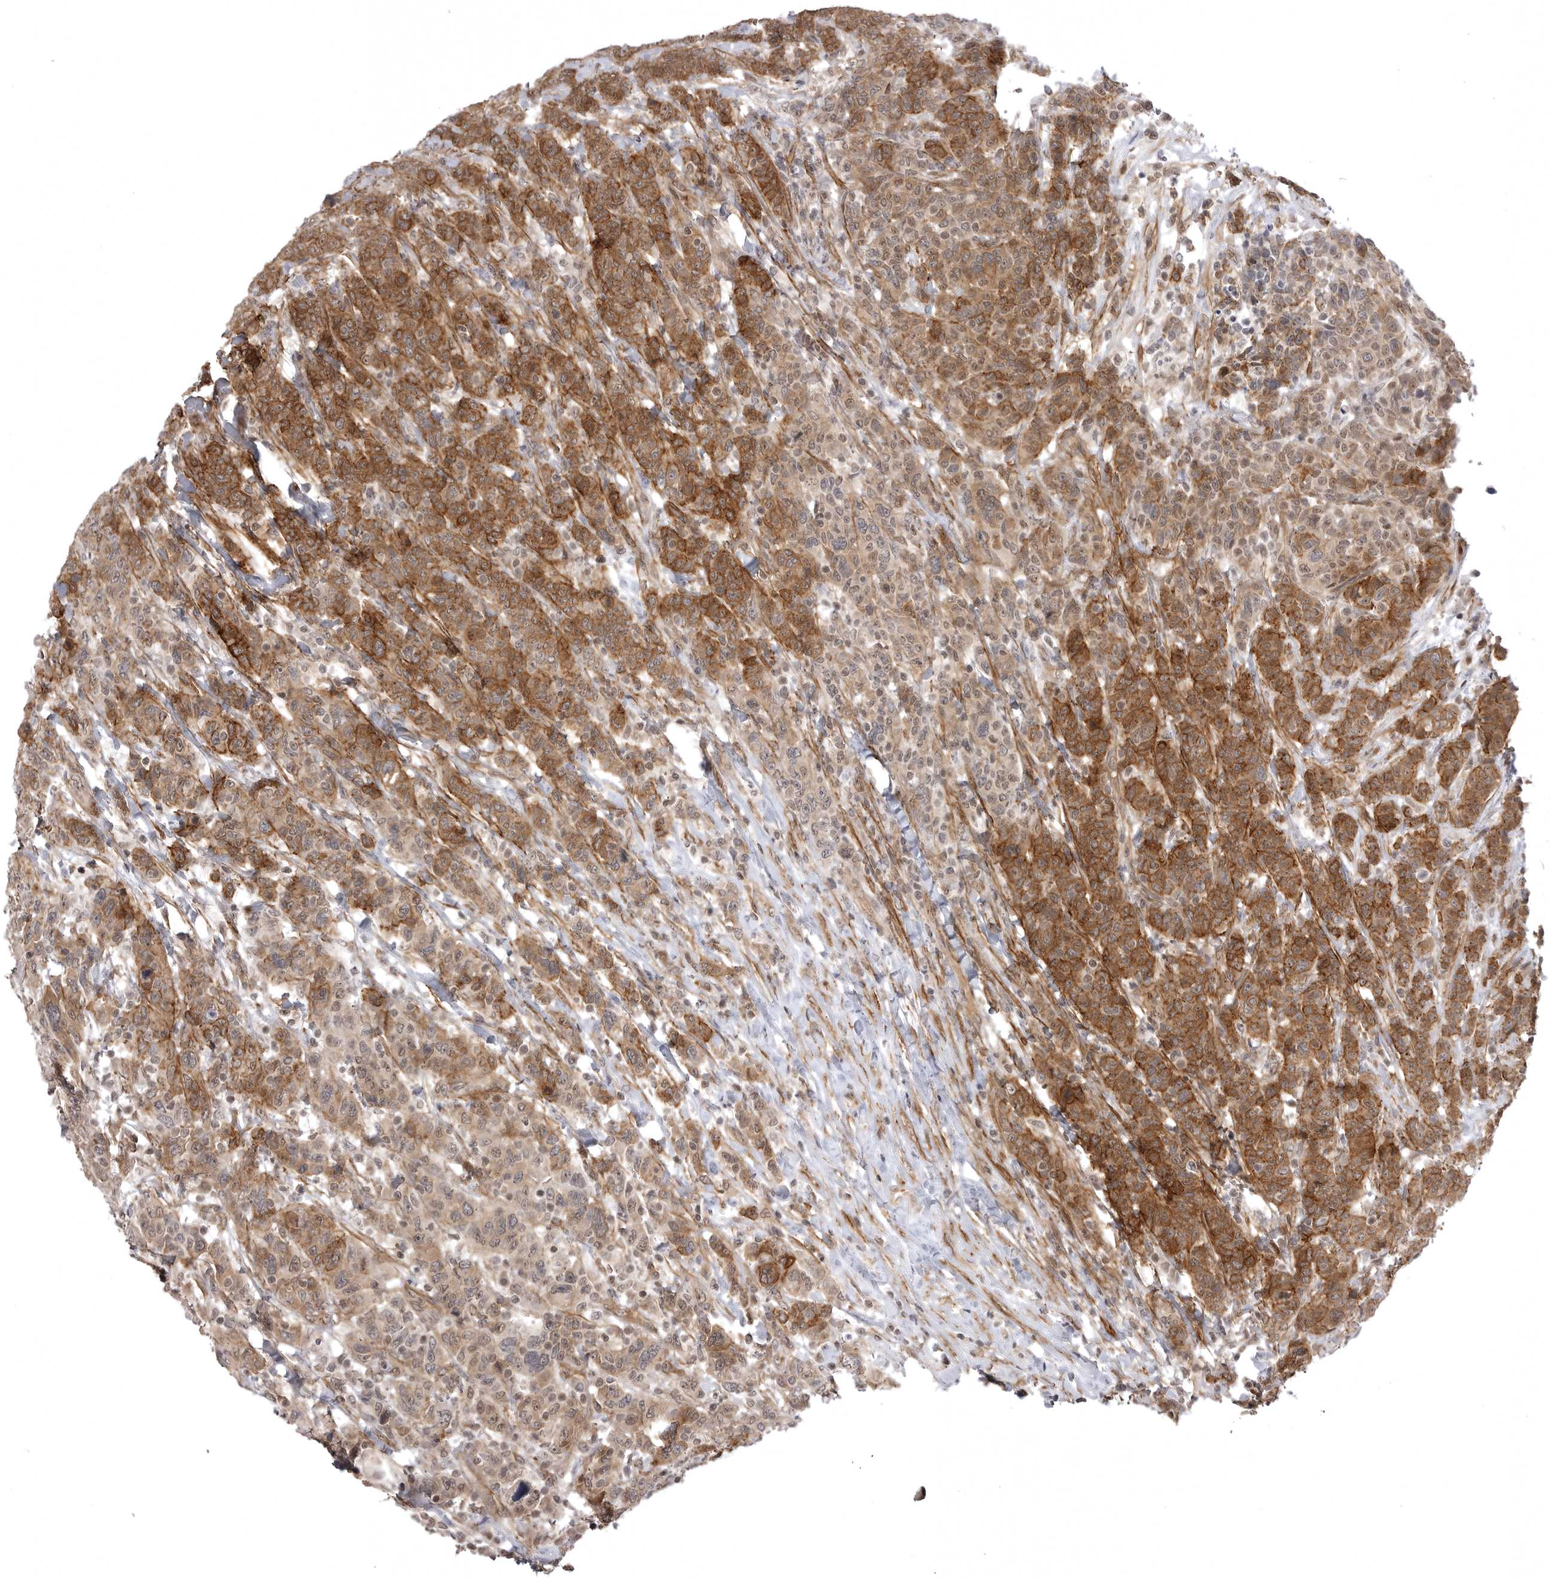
{"staining": {"intensity": "moderate", "quantity": ">75%", "location": "cytoplasmic/membranous"}, "tissue": "breast cancer", "cell_type": "Tumor cells", "image_type": "cancer", "snomed": [{"axis": "morphology", "description": "Duct carcinoma"}, {"axis": "topography", "description": "Breast"}], "caption": "Breast infiltrating ductal carcinoma stained for a protein exhibits moderate cytoplasmic/membranous positivity in tumor cells. Using DAB (3,3'-diaminobenzidine) (brown) and hematoxylin (blue) stains, captured at high magnification using brightfield microscopy.", "gene": "SORBS1", "patient": {"sex": "female", "age": 37}}